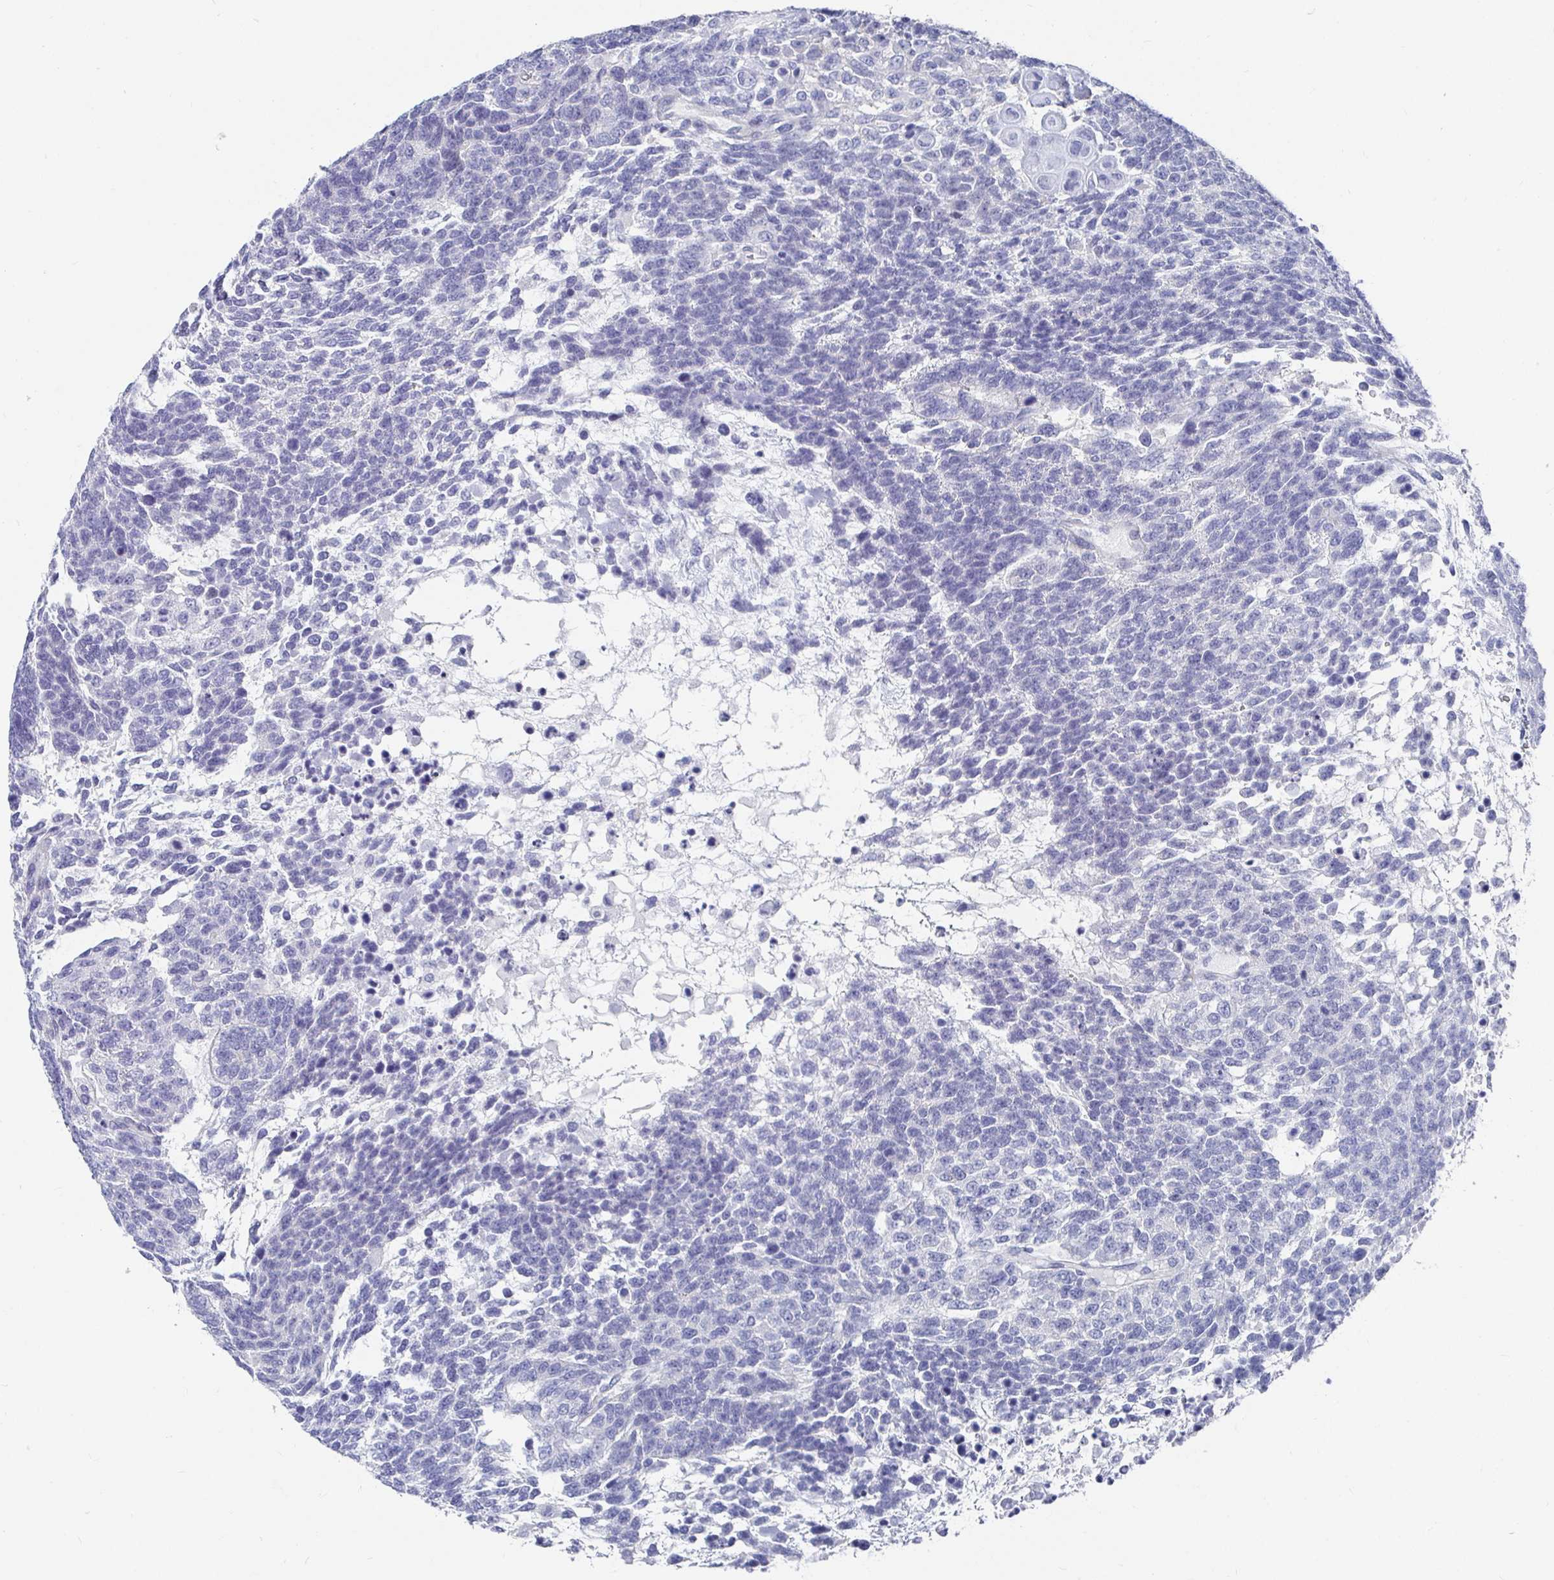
{"staining": {"intensity": "negative", "quantity": "none", "location": "none"}, "tissue": "testis cancer", "cell_type": "Tumor cells", "image_type": "cancer", "snomed": [{"axis": "morphology", "description": "Carcinoma, Embryonal, NOS"}, {"axis": "topography", "description": "Testis"}], "caption": "Tumor cells are negative for brown protein staining in testis embryonal carcinoma.", "gene": "ZFP82", "patient": {"sex": "male", "age": 23}}